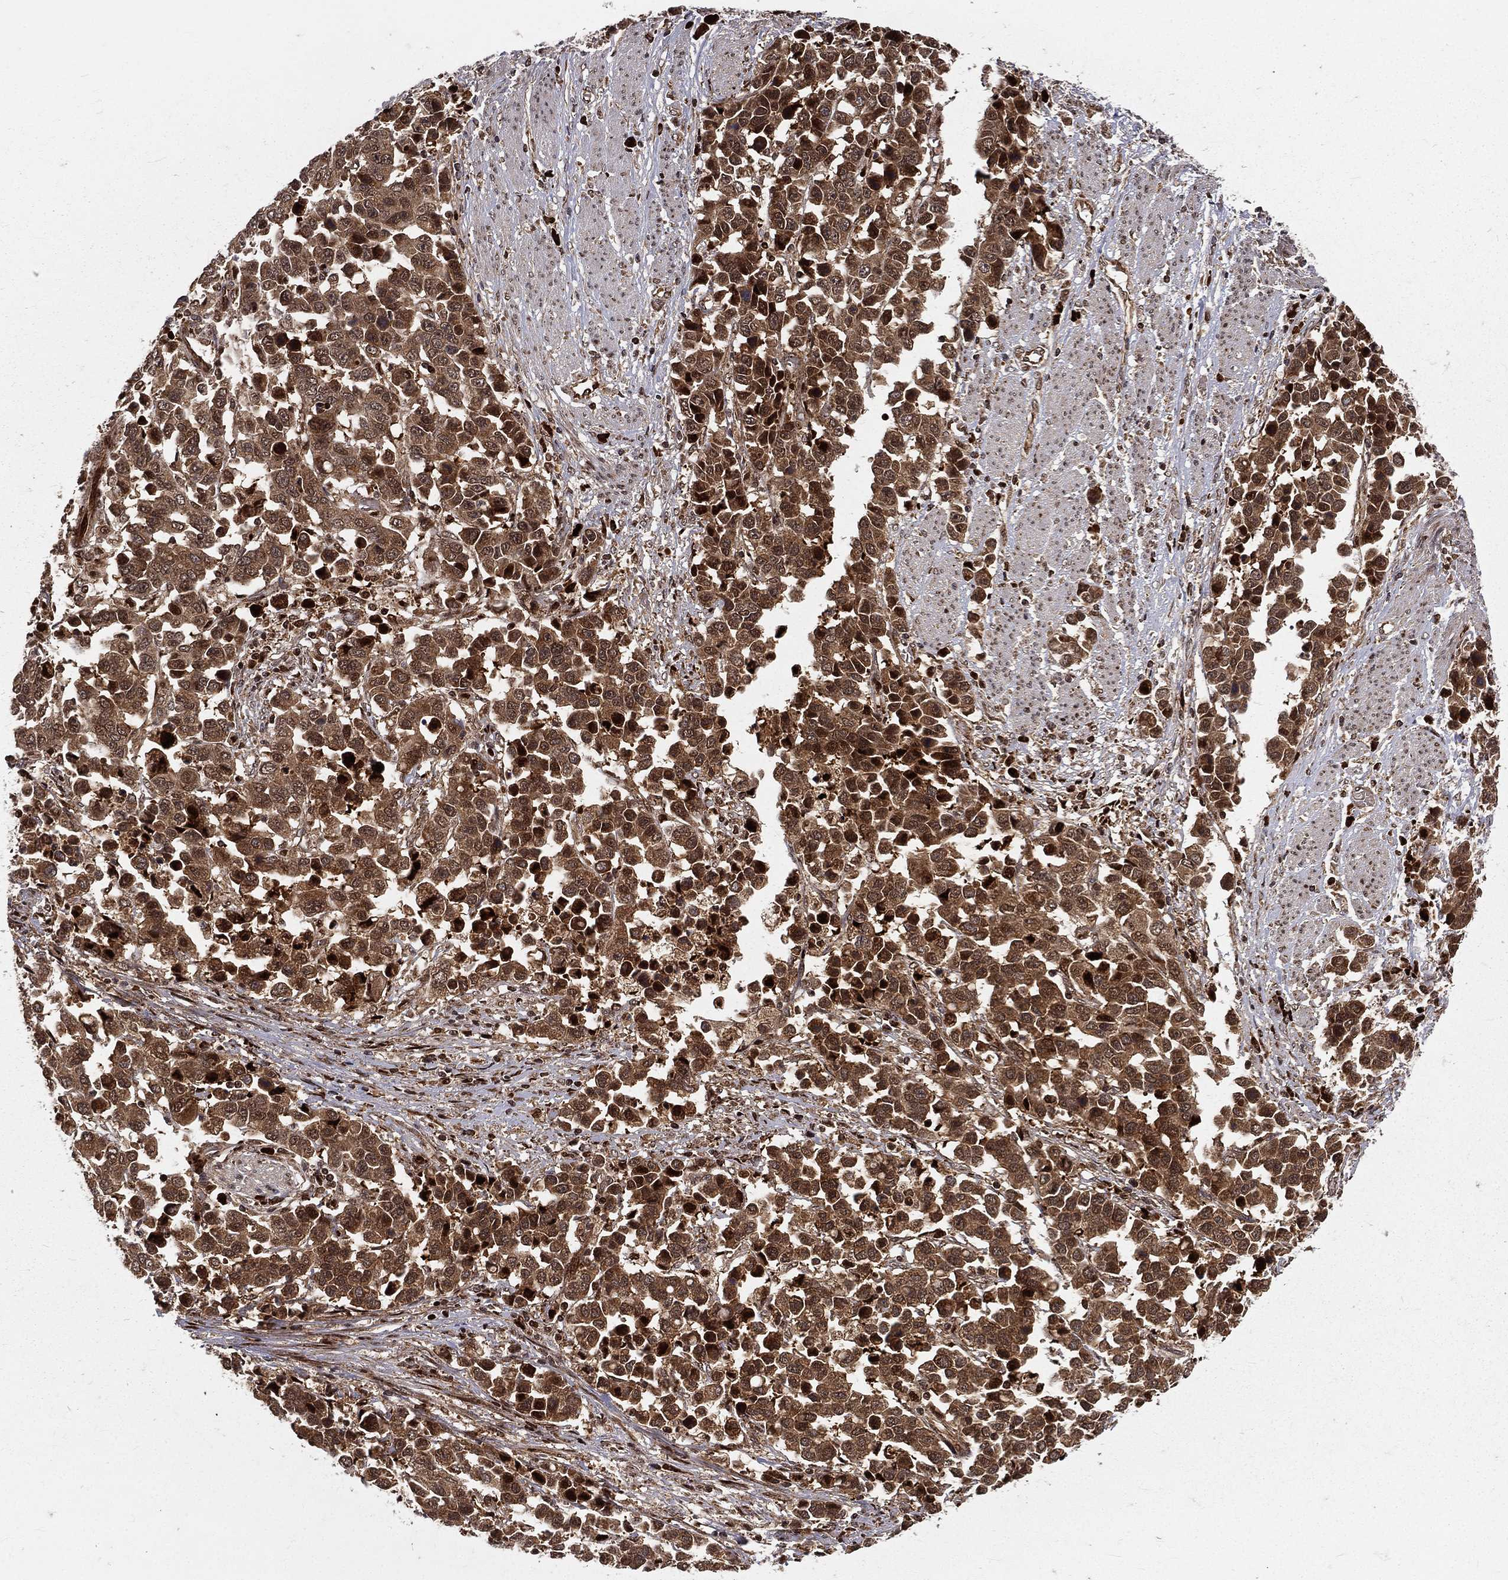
{"staining": {"intensity": "strong", "quantity": ">75%", "location": "cytoplasmic/membranous,nuclear"}, "tissue": "stomach cancer", "cell_type": "Tumor cells", "image_type": "cancer", "snomed": [{"axis": "morphology", "description": "Adenocarcinoma, NOS"}, {"axis": "topography", "description": "Stomach, upper"}], "caption": "This is a histology image of immunohistochemistry (IHC) staining of adenocarcinoma (stomach), which shows strong positivity in the cytoplasmic/membranous and nuclear of tumor cells.", "gene": "MDM2", "patient": {"sex": "male", "age": 69}}